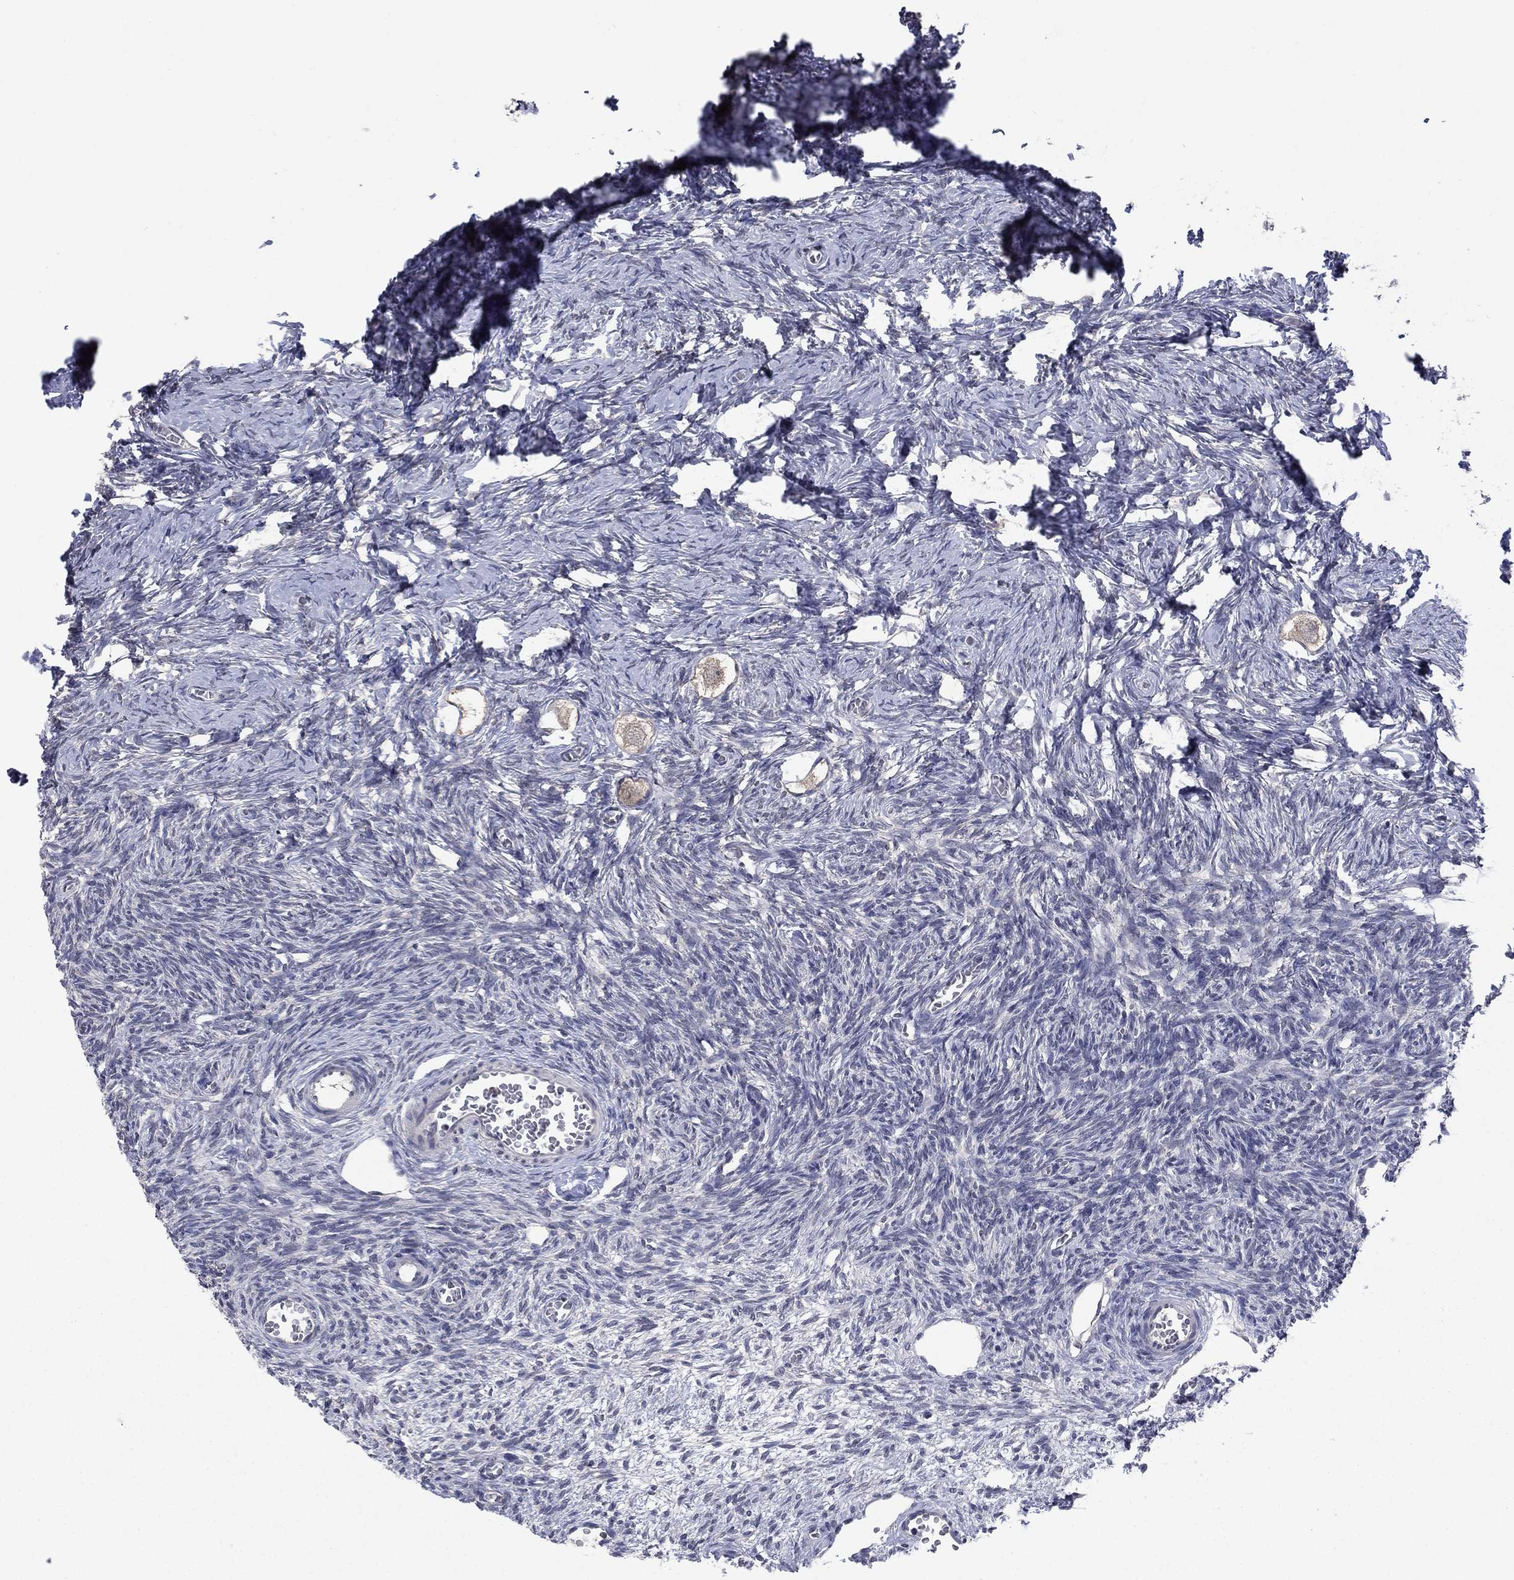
{"staining": {"intensity": "weak", "quantity": ">75%", "location": "cytoplasmic/membranous"}, "tissue": "ovary", "cell_type": "Follicle cells", "image_type": "normal", "snomed": [{"axis": "morphology", "description": "Normal tissue, NOS"}, {"axis": "topography", "description": "Ovary"}], "caption": "Immunohistochemistry staining of unremarkable ovary, which exhibits low levels of weak cytoplasmic/membranous staining in about >75% of follicle cells indicating weak cytoplasmic/membranous protein staining. The staining was performed using DAB (3,3'-diaminobenzidine) (brown) for protein detection and nuclei were counterstained in hematoxylin (blue).", "gene": "SPATA33", "patient": {"sex": "female", "age": 27}}